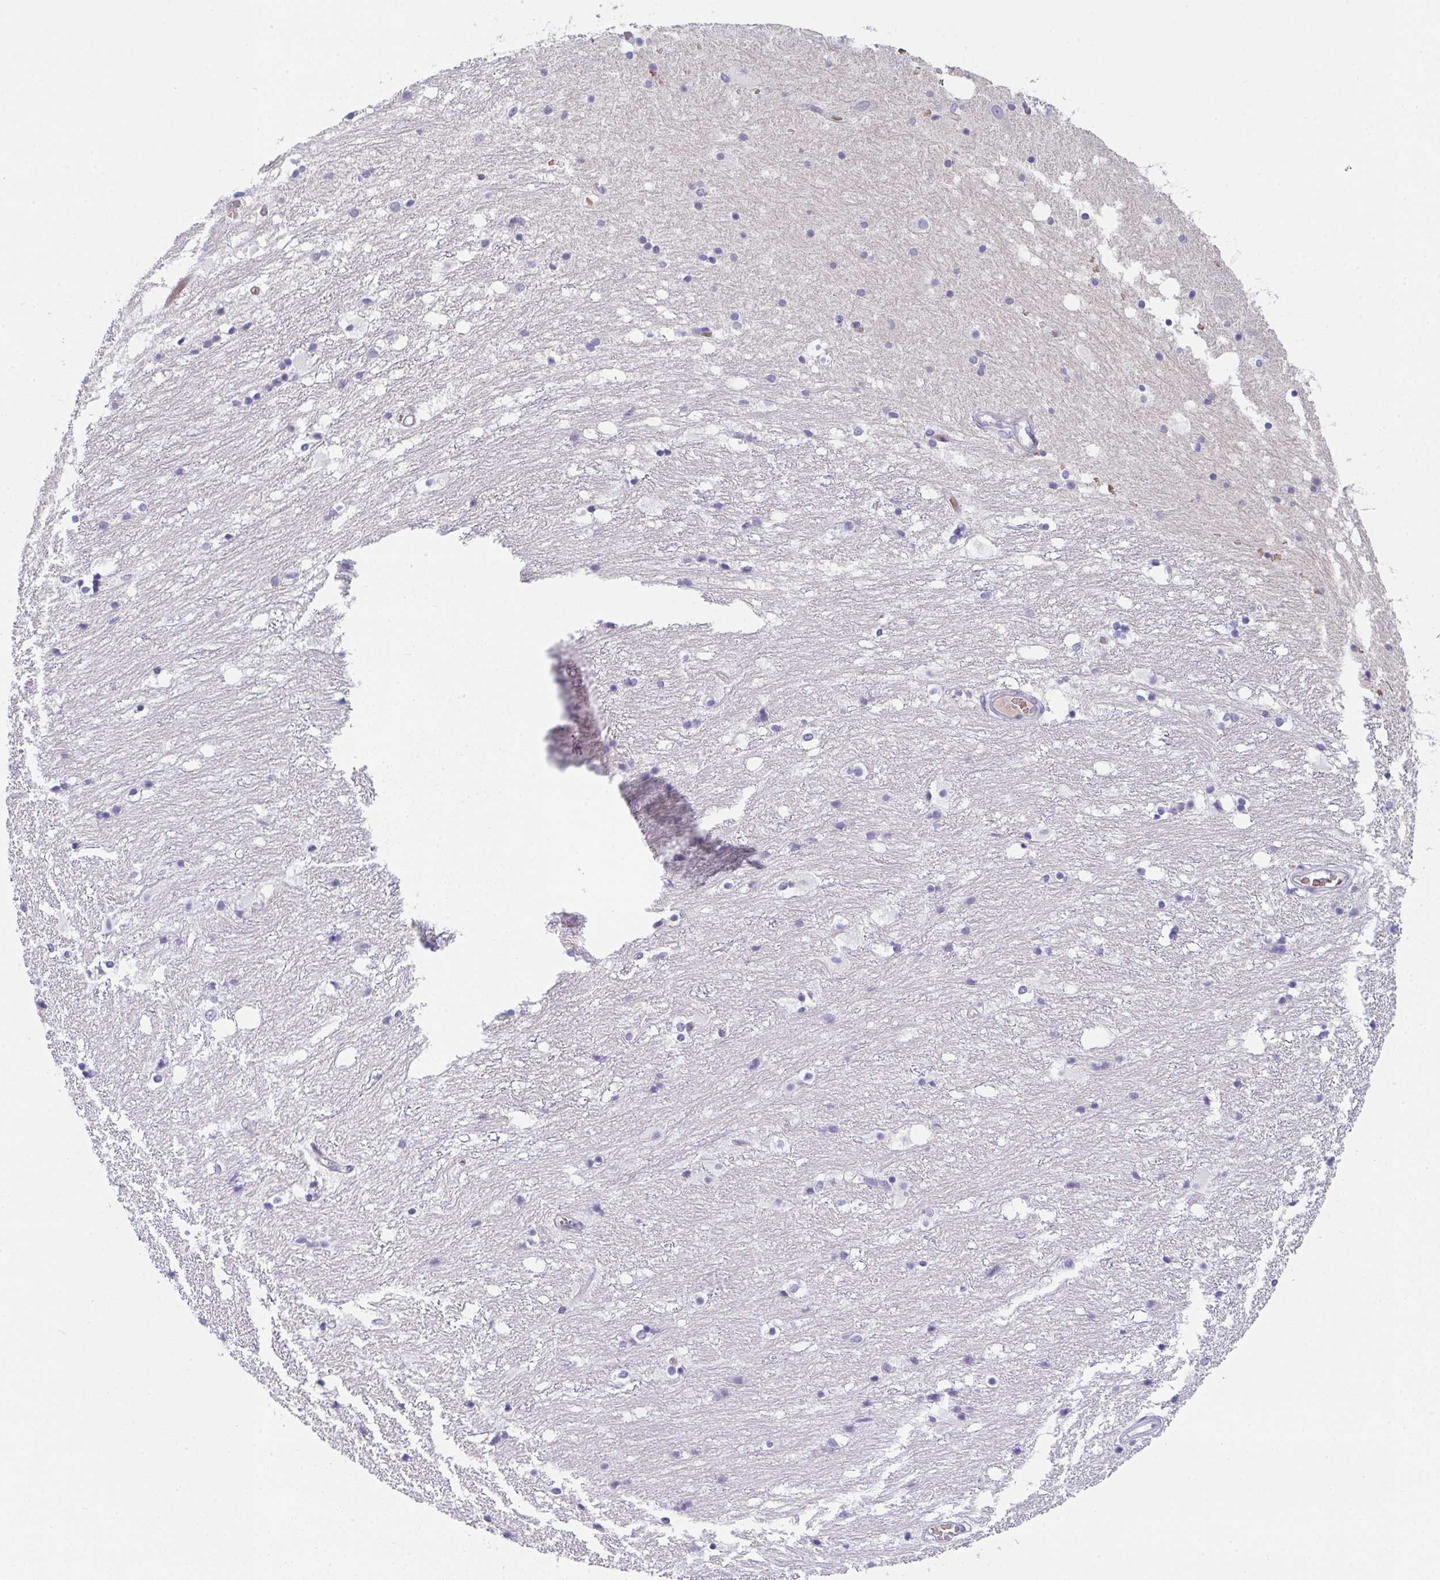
{"staining": {"intensity": "negative", "quantity": "none", "location": "none"}, "tissue": "hippocampus", "cell_type": "Glial cells", "image_type": "normal", "snomed": [{"axis": "morphology", "description": "Normal tissue, NOS"}, {"axis": "topography", "description": "Hippocampus"}], "caption": "Immunohistochemistry image of normal hippocampus stained for a protein (brown), which demonstrates no positivity in glial cells. (DAB (3,3'-diaminobenzidine) immunohistochemistry, high magnification).", "gene": "CACNA1S", "patient": {"sex": "female", "age": 52}}